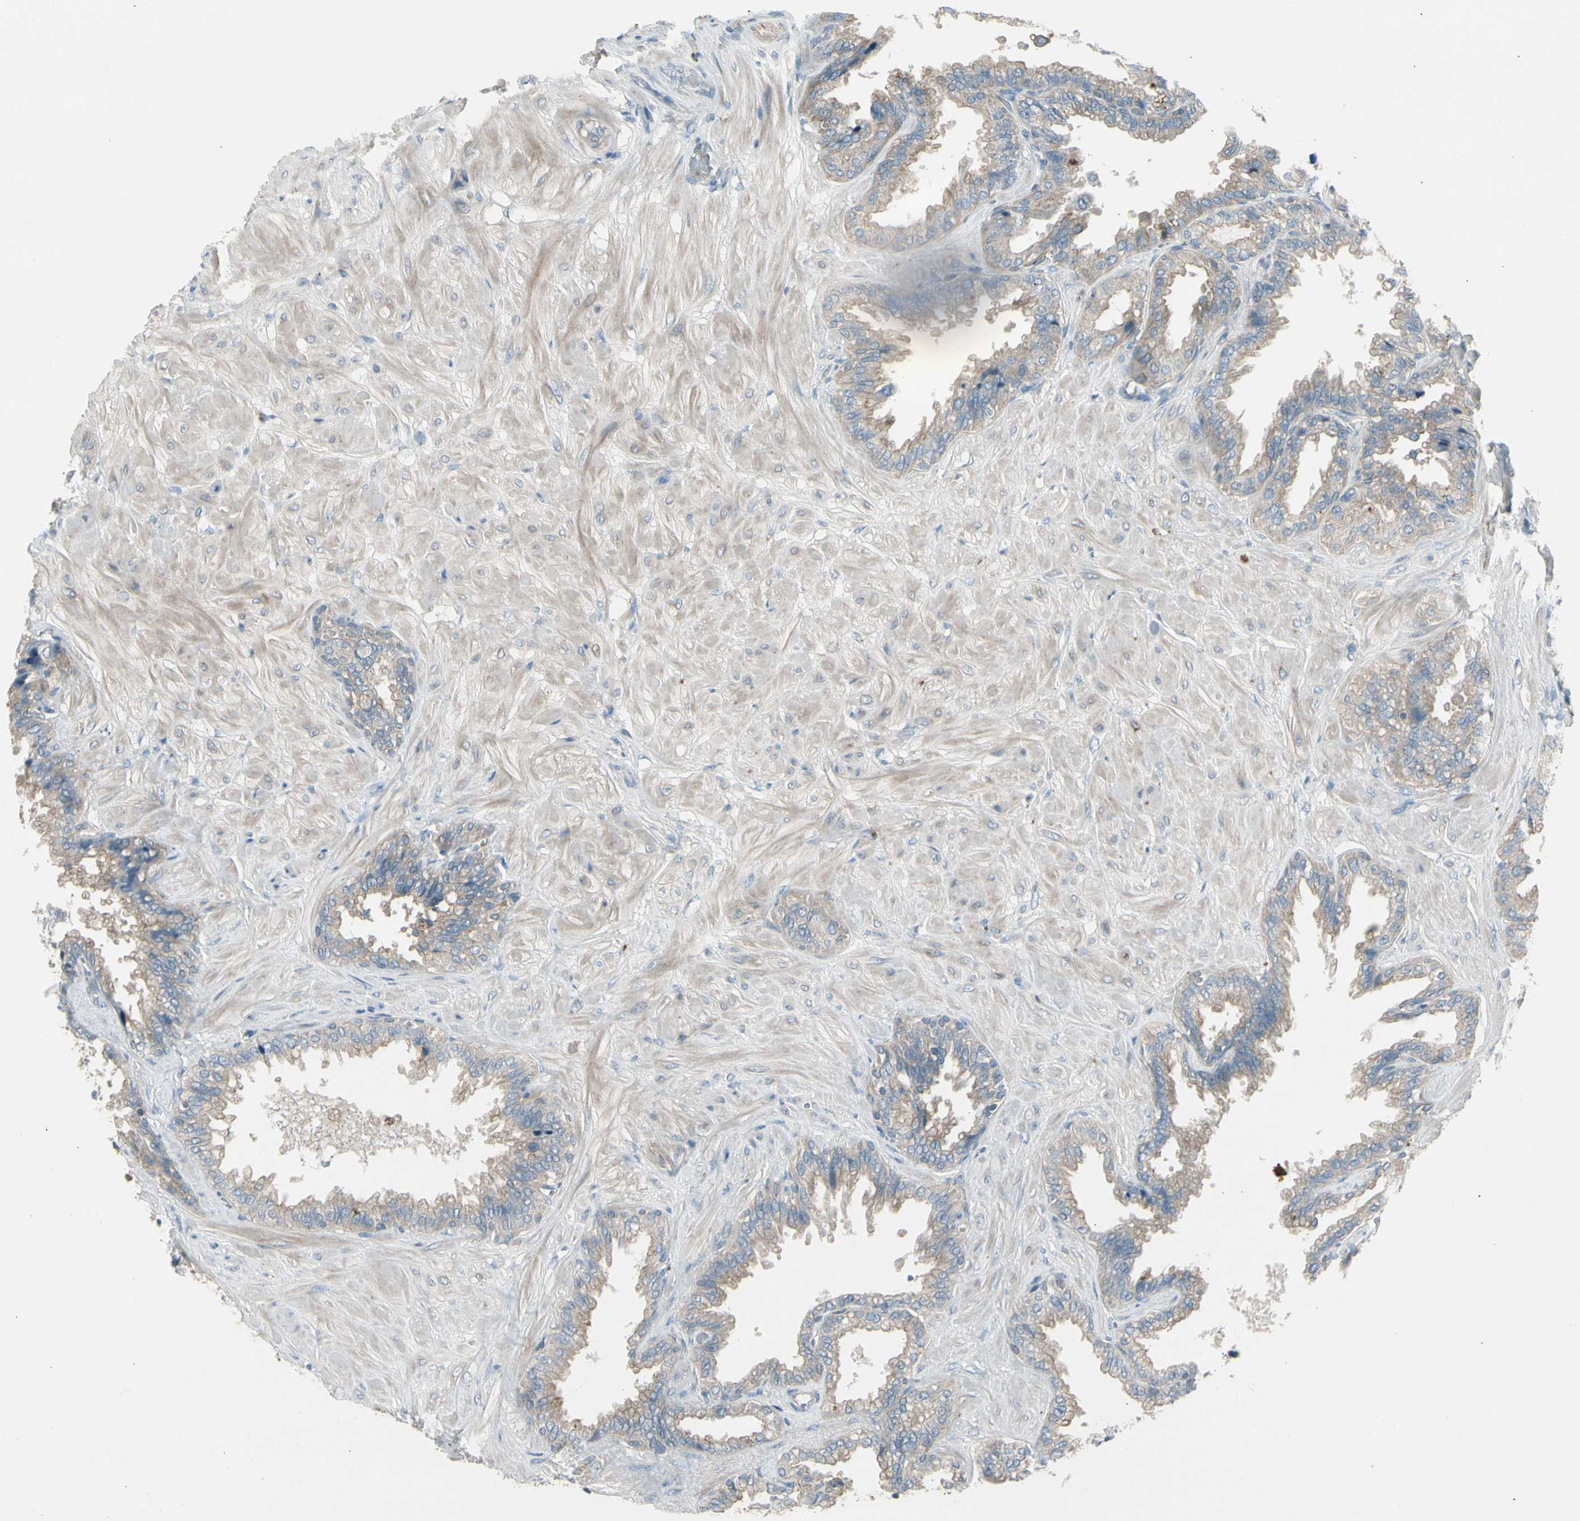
{"staining": {"intensity": "weak", "quantity": ">75%", "location": "cytoplasmic/membranous"}, "tissue": "seminal vesicle", "cell_type": "Glandular cells", "image_type": "normal", "snomed": [{"axis": "morphology", "description": "Normal tissue, NOS"}, {"axis": "topography", "description": "Seminal veicle"}], "caption": "Protein expression analysis of normal seminal vesicle shows weak cytoplasmic/membranous positivity in approximately >75% of glandular cells. The staining is performed using DAB brown chromogen to label protein expression. The nuclei are counter-stained blue using hematoxylin.", "gene": "PANK2", "patient": {"sex": "male", "age": 46}}